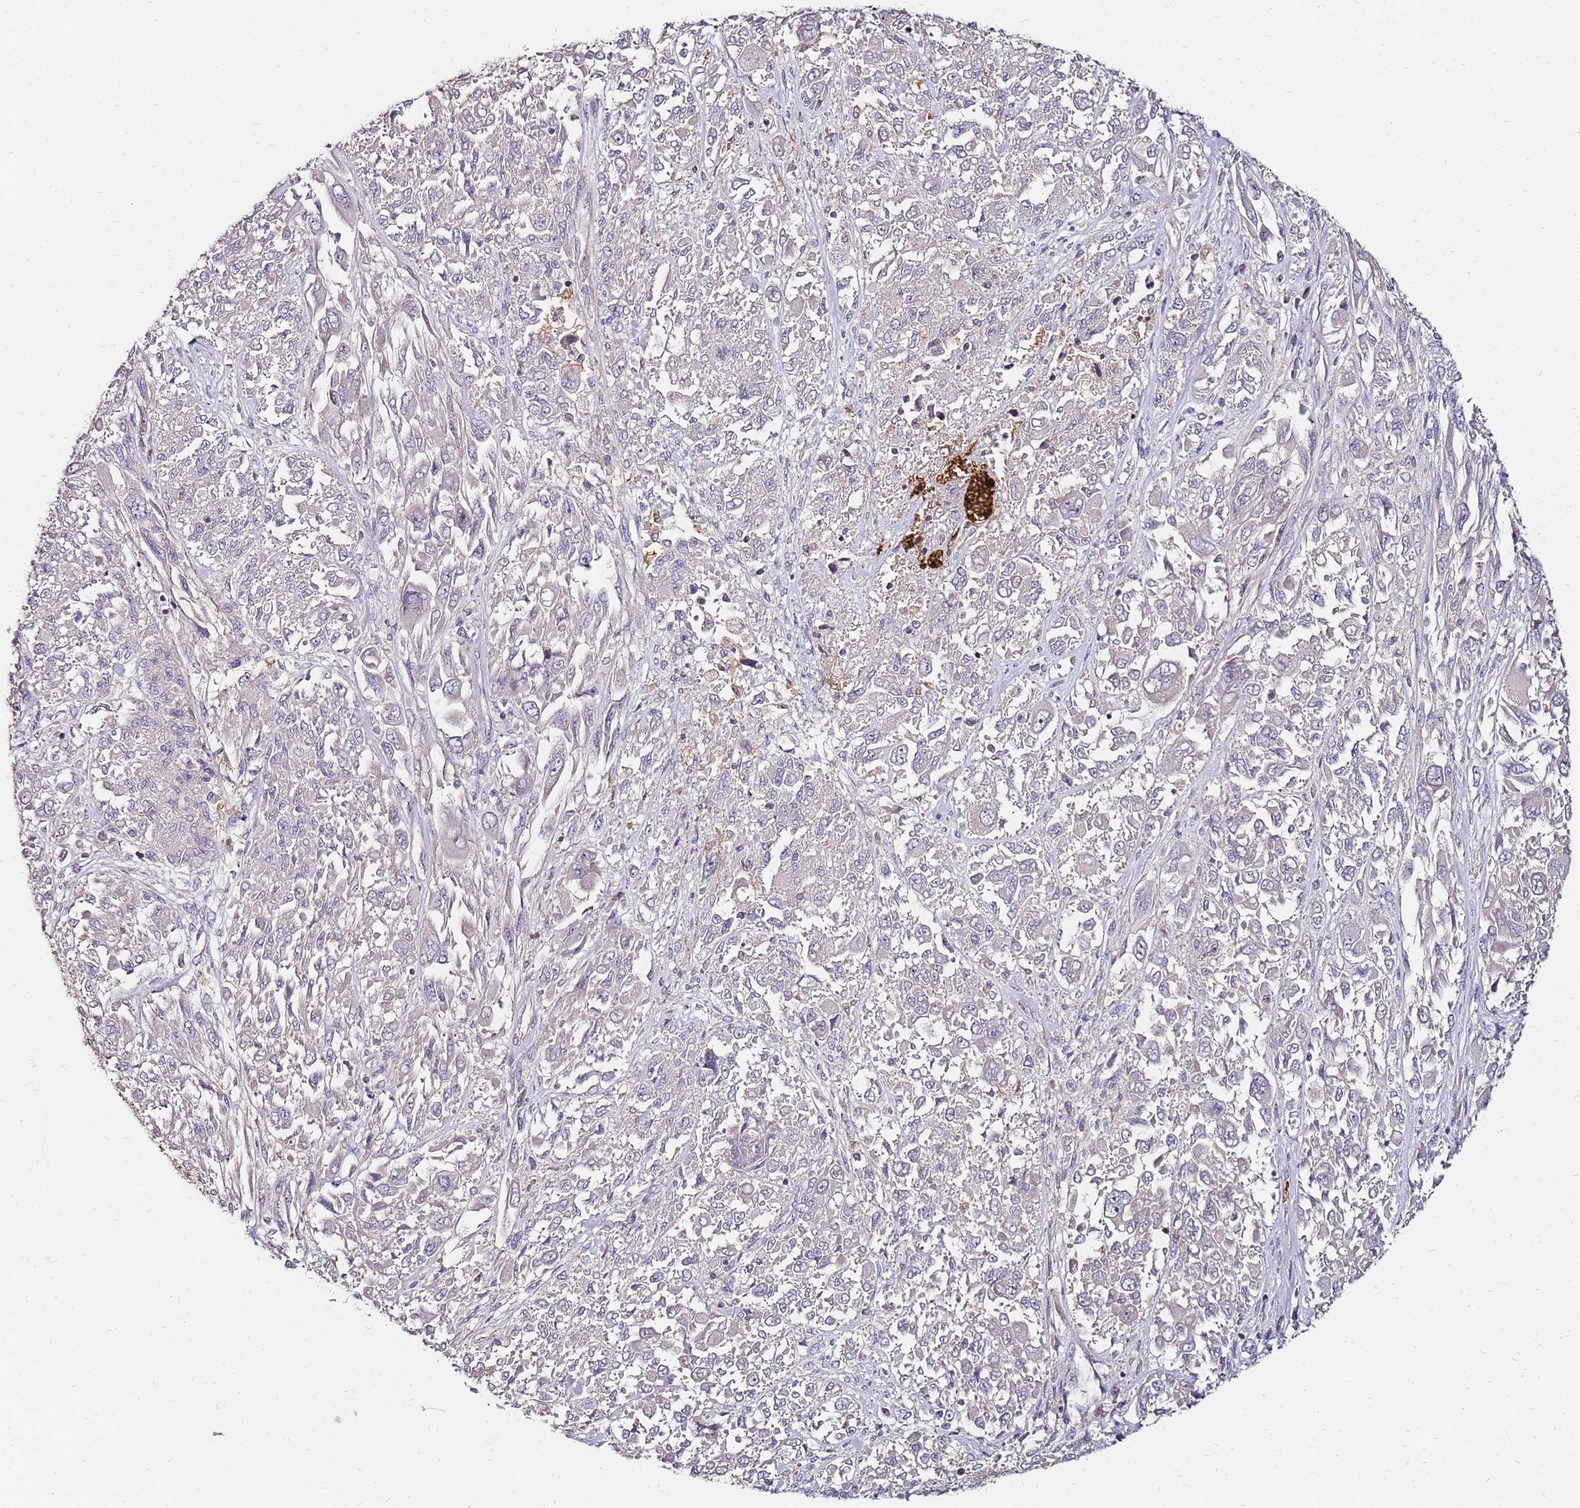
{"staining": {"intensity": "negative", "quantity": "none", "location": "none"}, "tissue": "melanoma", "cell_type": "Tumor cells", "image_type": "cancer", "snomed": [{"axis": "morphology", "description": "Malignant melanoma, NOS"}, {"axis": "topography", "description": "Skin"}], "caption": "Tumor cells are negative for brown protein staining in malignant melanoma. (Immunohistochemistry (ihc), brightfield microscopy, high magnification).", "gene": "RNF11", "patient": {"sex": "female", "age": 91}}